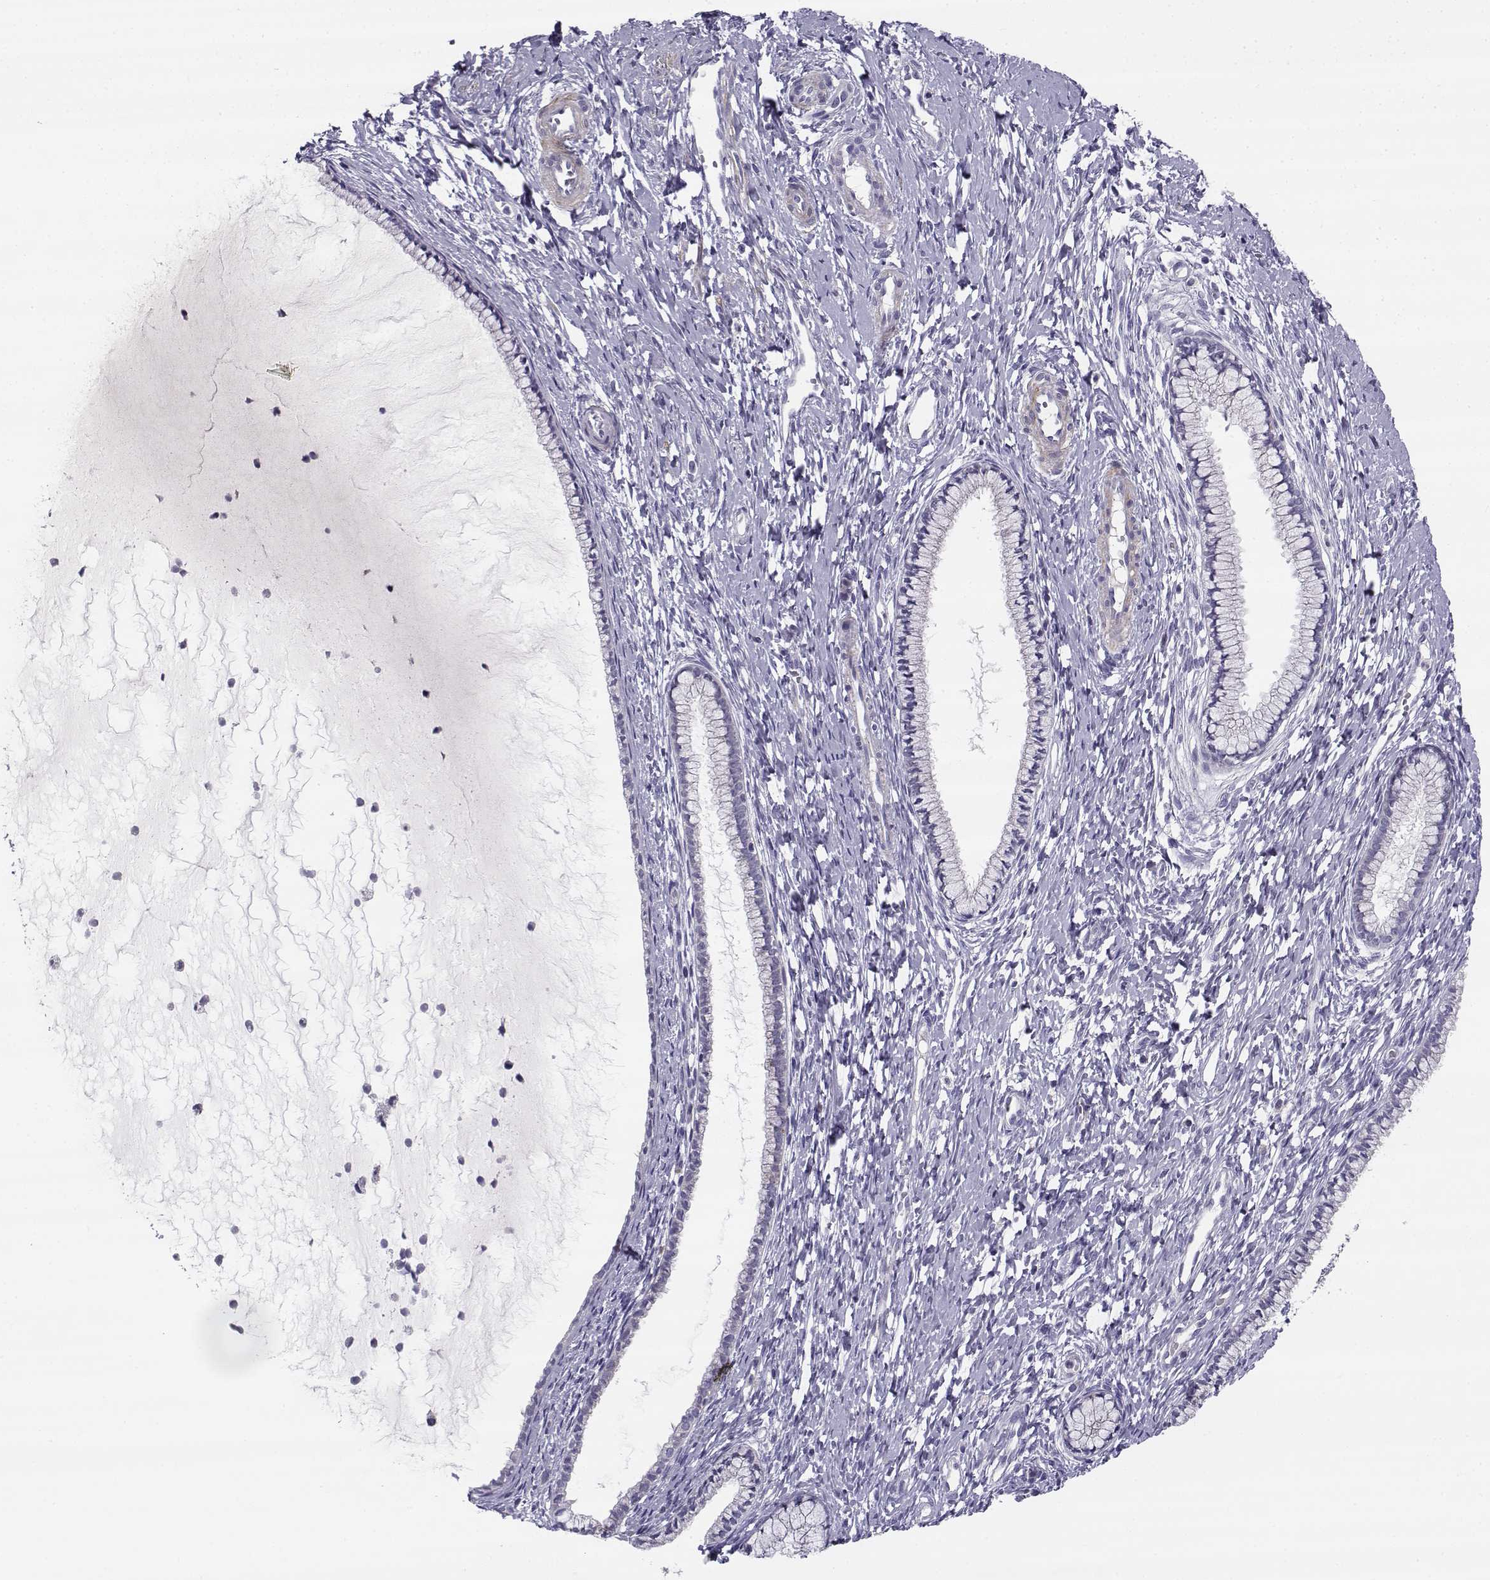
{"staining": {"intensity": "negative", "quantity": "none", "location": "none"}, "tissue": "cervix", "cell_type": "Glandular cells", "image_type": "normal", "snomed": [{"axis": "morphology", "description": "Normal tissue, NOS"}, {"axis": "topography", "description": "Cervix"}], "caption": "Human cervix stained for a protein using immunohistochemistry demonstrates no staining in glandular cells.", "gene": "CREB3L3", "patient": {"sex": "female", "age": 40}}